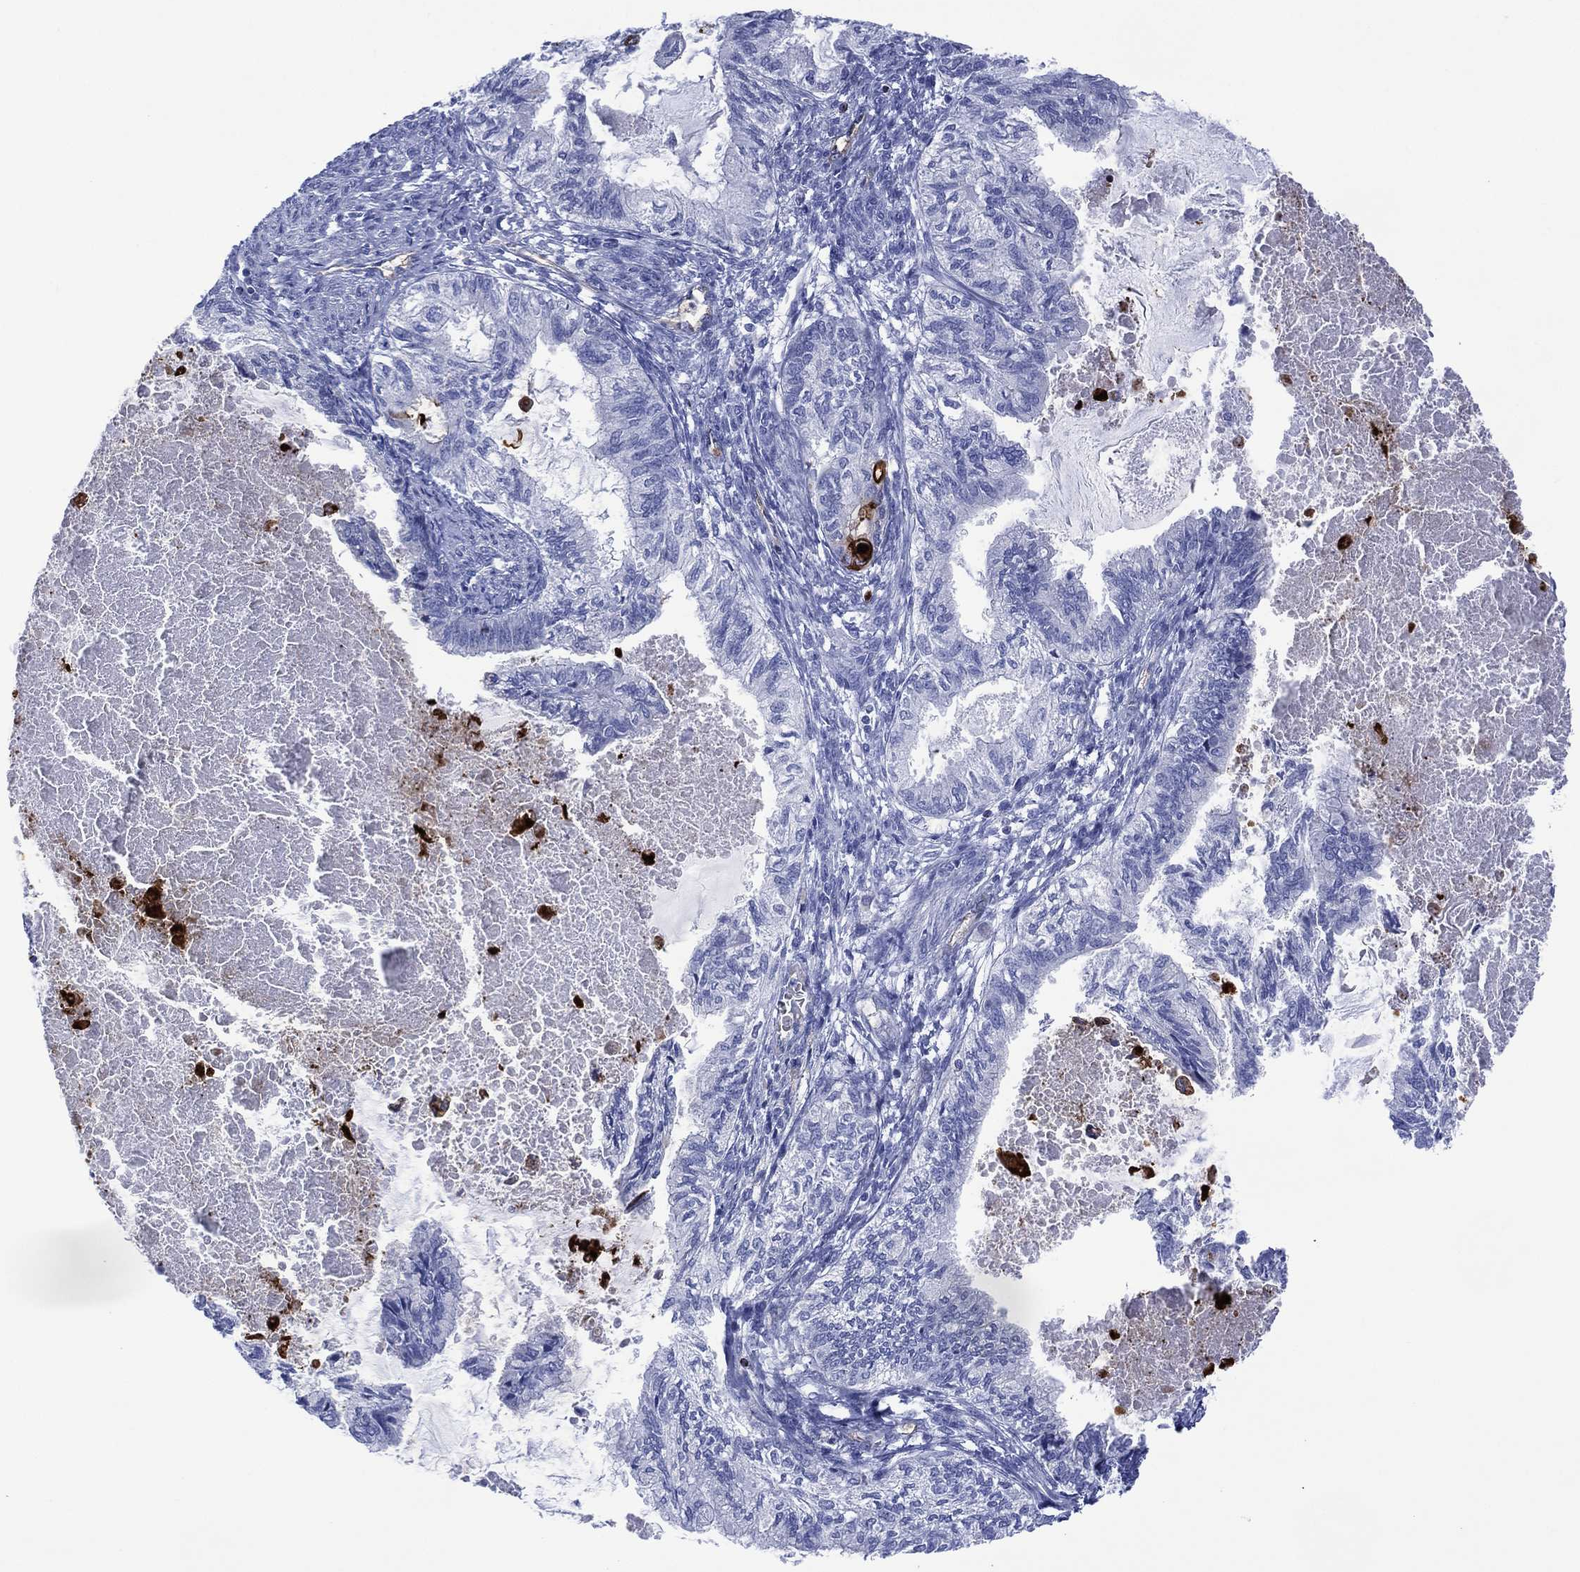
{"staining": {"intensity": "negative", "quantity": "none", "location": "none"}, "tissue": "endometrial cancer", "cell_type": "Tumor cells", "image_type": "cancer", "snomed": [{"axis": "morphology", "description": "Adenocarcinoma, NOS"}, {"axis": "topography", "description": "Endometrium"}], "caption": "Tumor cells show no significant expression in endometrial adenocarcinoma.", "gene": "DPP4", "patient": {"sex": "female", "age": 86}}